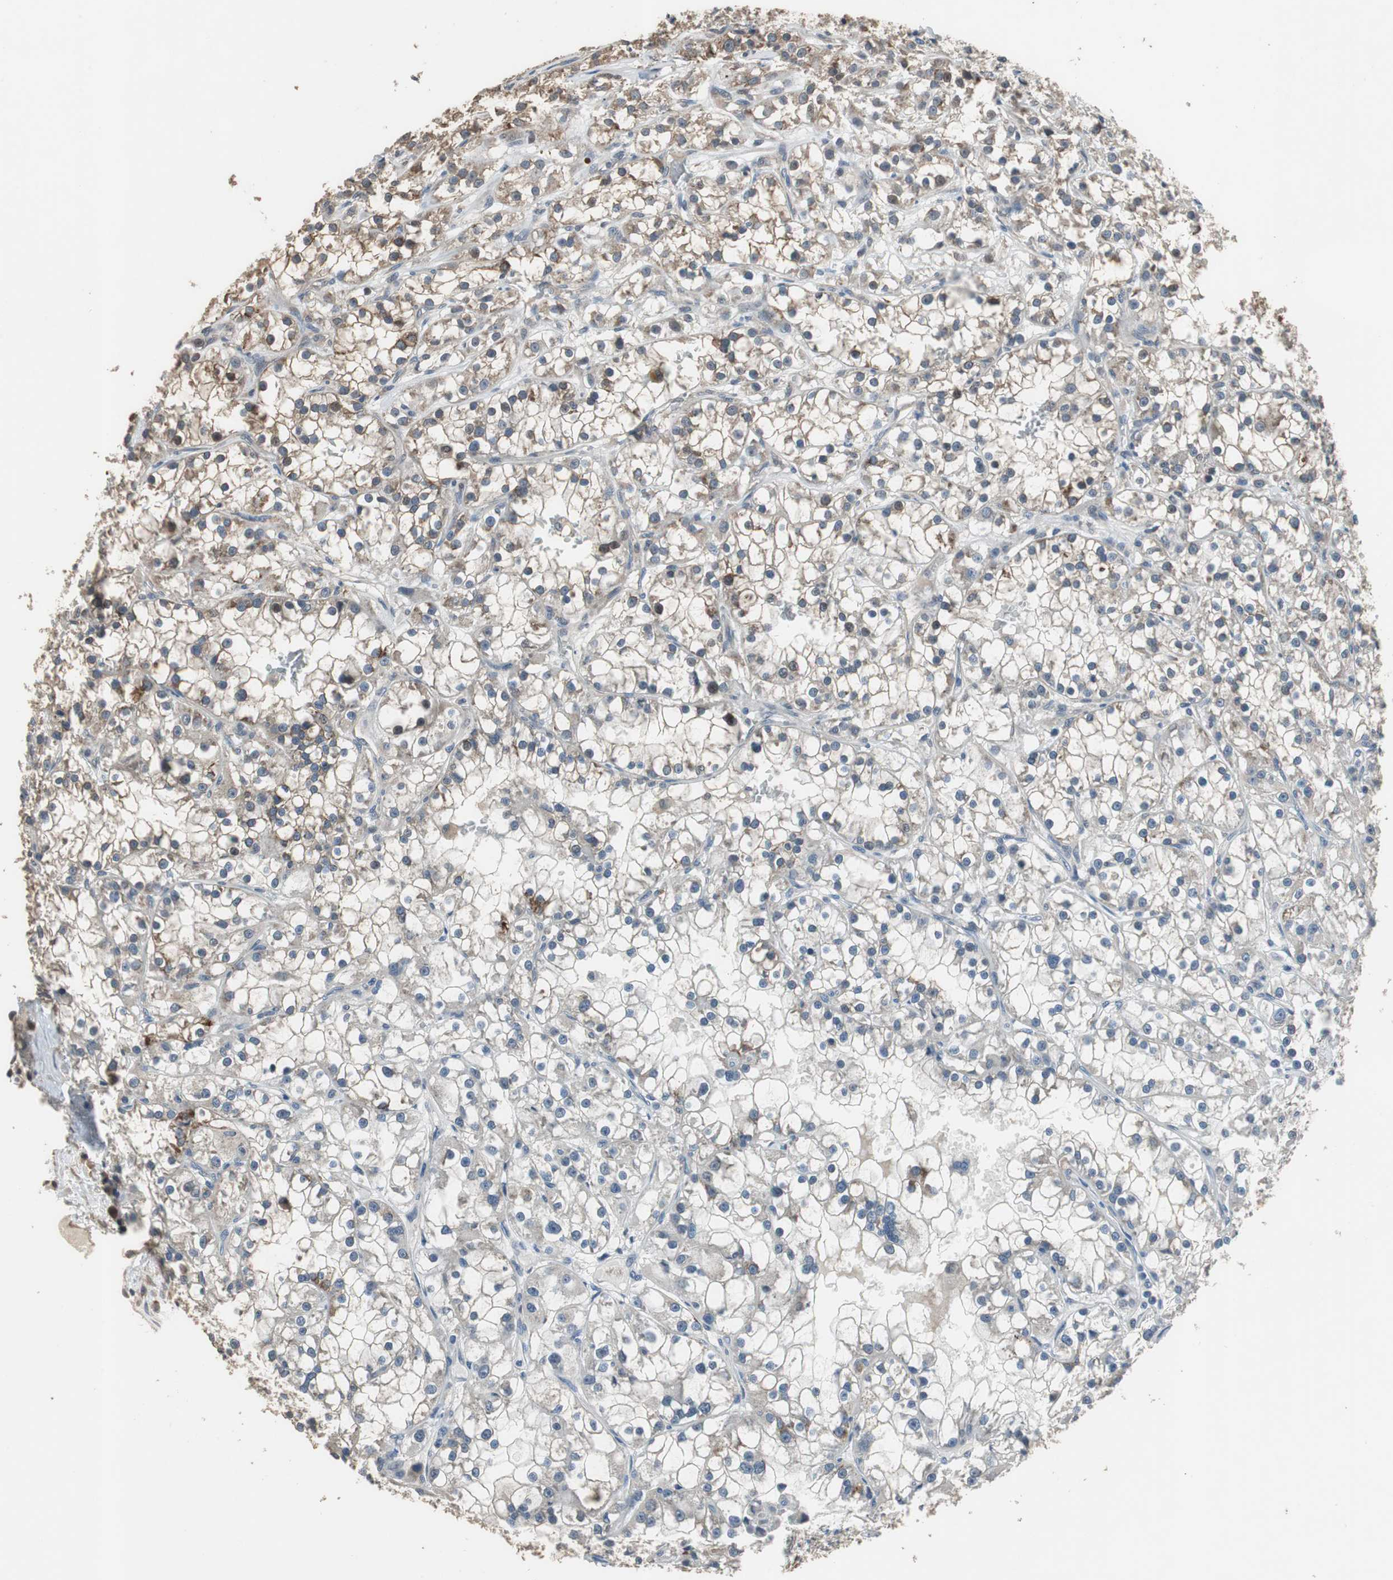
{"staining": {"intensity": "weak", "quantity": "<25%", "location": "cytoplasmic/membranous"}, "tissue": "renal cancer", "cell_type": "Tumor cells", "image_type": "cancer", "snomed": [{"axis": "morphology", "description": "Adenocarcinoma, NOS"}, {"axis": "topography", "description": "Kidney"}], "caption": "Immunohistochemical staining of human renal cancer (adenocarcinoma) reveals no significant expression in tumor cells.", "gene": "PI4KB", "patient": {"sex": "female", "age": 52}}